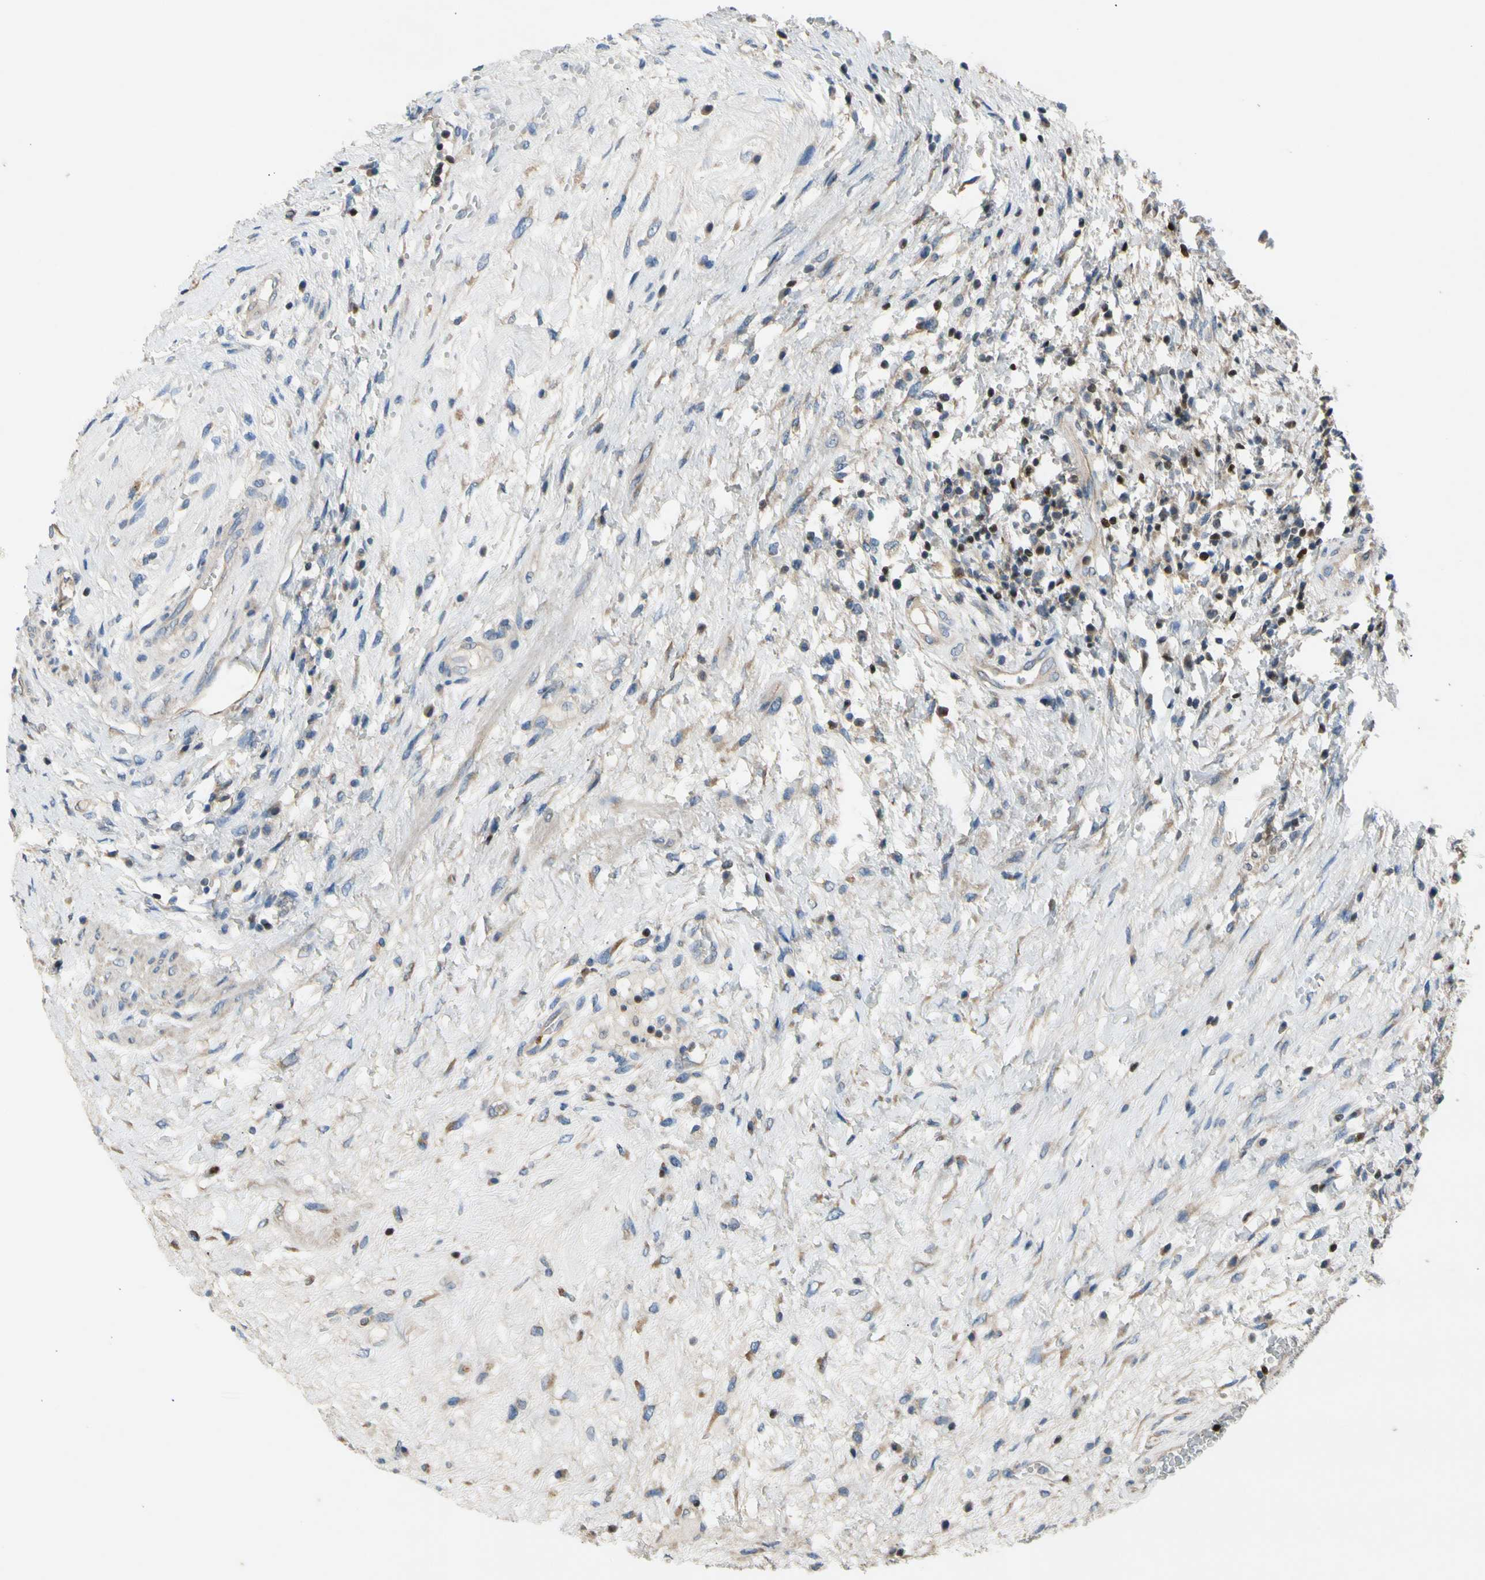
{"staining": {"intensity": "negative", "quantity": "none", "location": "none"}, "tissue": "testis cancer", "cell_type": "Tumor cells", "image_type": "cancer", "snomed": [{"axis": "morphology", "description": "Carcinoma, Embryonal, NOS"}, {"axis": "topography", "description": "Testis"}], "caption": "Immunohistochemical staining of human testis embryonal carcinoma exhibits no significant positivity in tumor cells.", "gene": "TBX21", "patient": {"sex": "male", "age": 26}}